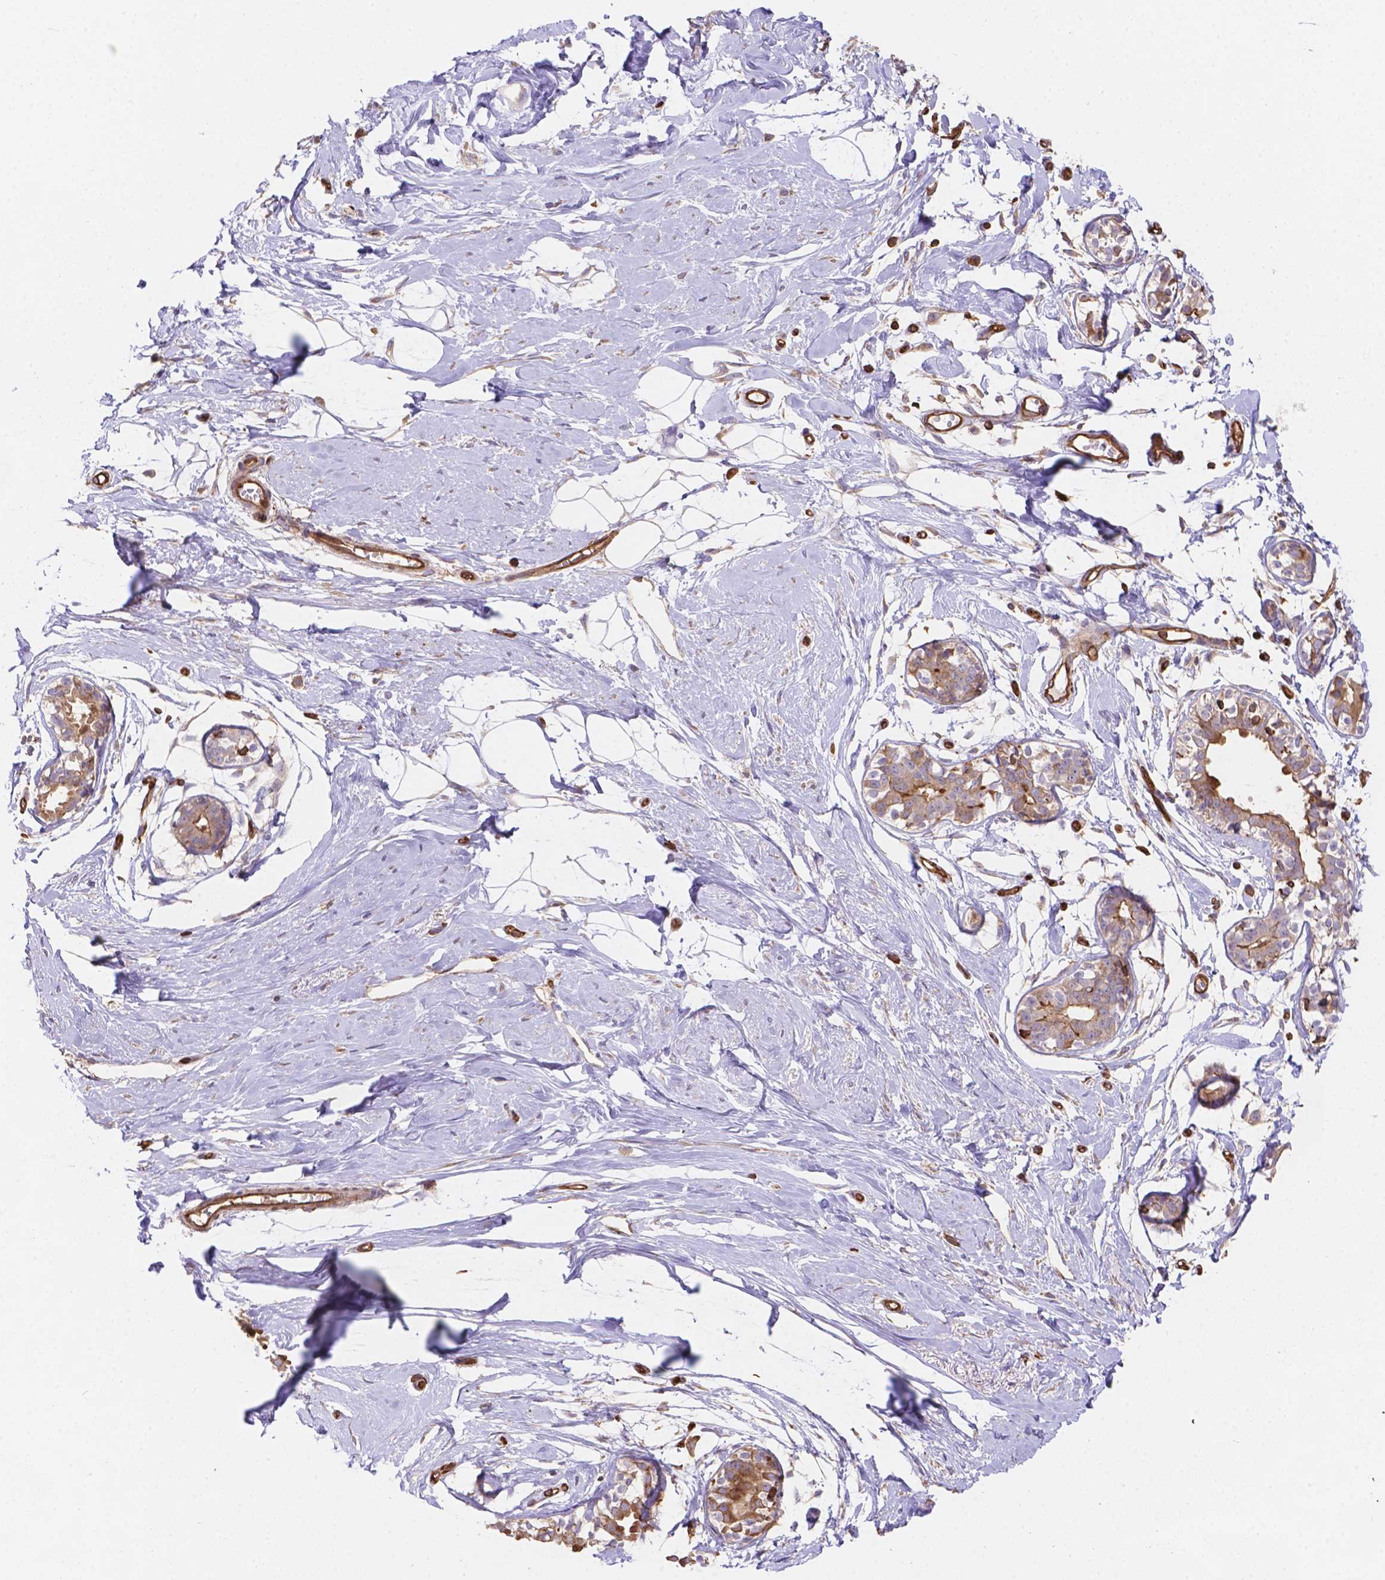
{"staining": {"intensity": "negative", "quantity": "none", "location": "none"}, "tissue": "breast", "cell_type": "Adipocytes", "image_type": "normal", "snomed": [{"axis": "morphology", "description": "Normal tissue, NOS"}, {"axis": "topography", "description": "Breast"}], "caption": "Micrograph shows no significant protein expression in adipocytes of benign breast.", "gene": "DMWD", "patient": {"sex": "female", "age": 49}}